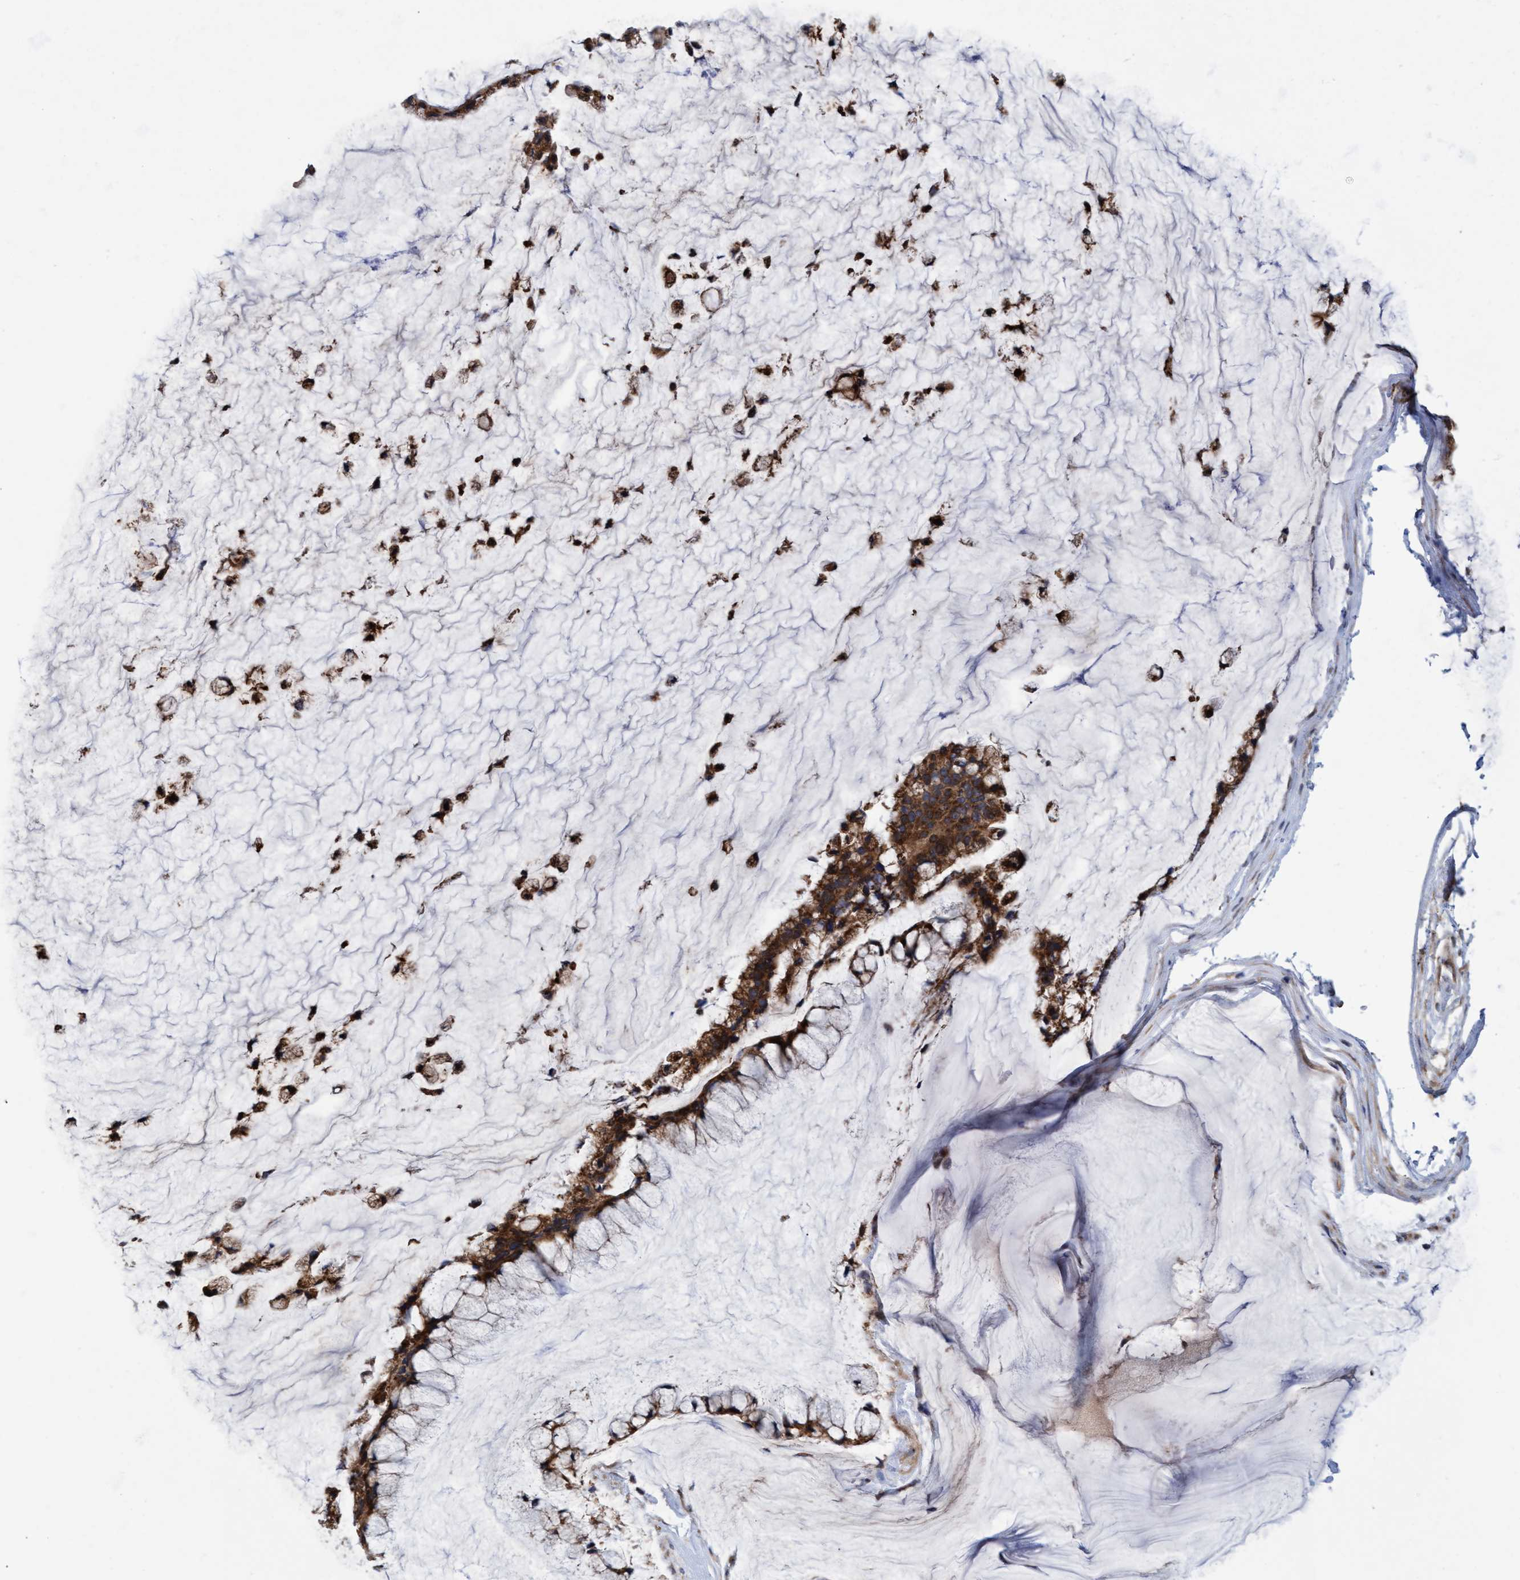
{"staining": {"intensity": "strong", "quantity": ">75%", "location": "cytoplasmic/membranous"}, "tissue": "ovarian cancer", "cell_type": "Tumor cells", "image_type": "cancer", "snomed": [{"axis": "morphology", "description": "Cystadenocarcinoma, mucinous, NOS"}, {"axis": "topography", "description": "Ovary"}], "caption": "Ovarian cancer (mucinous cystadenocarcinoma) tissue displays strong cytoplasmic/membranous positivity in about >75% of tumor cells, visualized by immunohistochemistry.", "gene": "NAT16", "patient": {"sex": "female", "age": 39}}